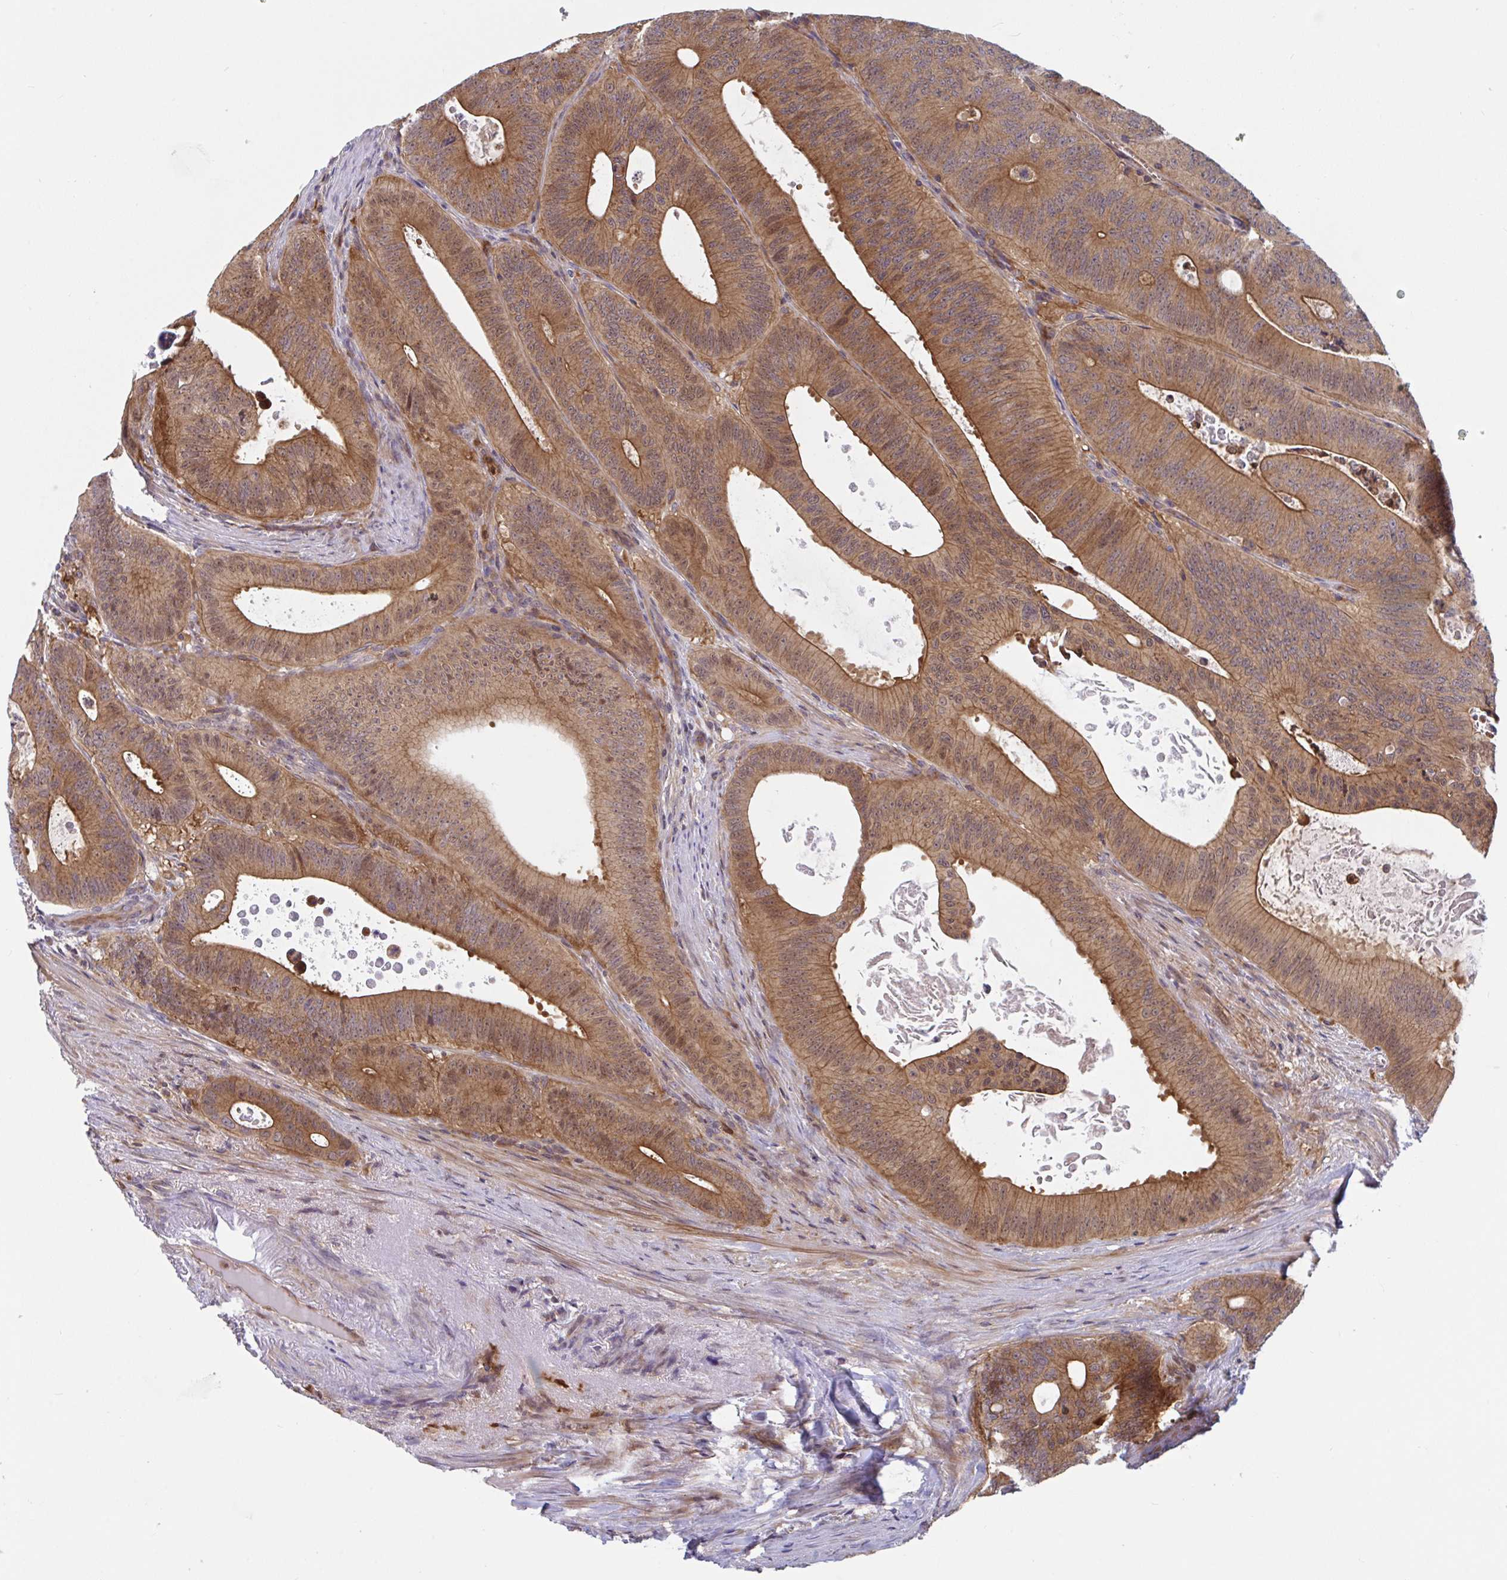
{"staining": {"intensity": "moderate", "quantity": ">75%", "location": "cytoplasmic/membranous,nuclear"}, "tissue": "colorectal cancer", "cell_type": "Tumor cells", "image_type": "cancer", "snomed": [{"axis": "morphology", "description": "Adenocarcinoma, NOS"}, {"axis": "topography", "description": "Colon"}], "caption": "Immunohistochemical staining of adenocarcinoma (colorectal) exhibits moderate cytoplasmic/membranous and nuclear protein positivity in approximately >75% of tumor cells. Using DAB (brown) and hematoxylin (blue) stains, captured at high magnification using brightfield microscopy.", "gene": "LMNTD2", "patient": {"sex": "male", "age": 62}}